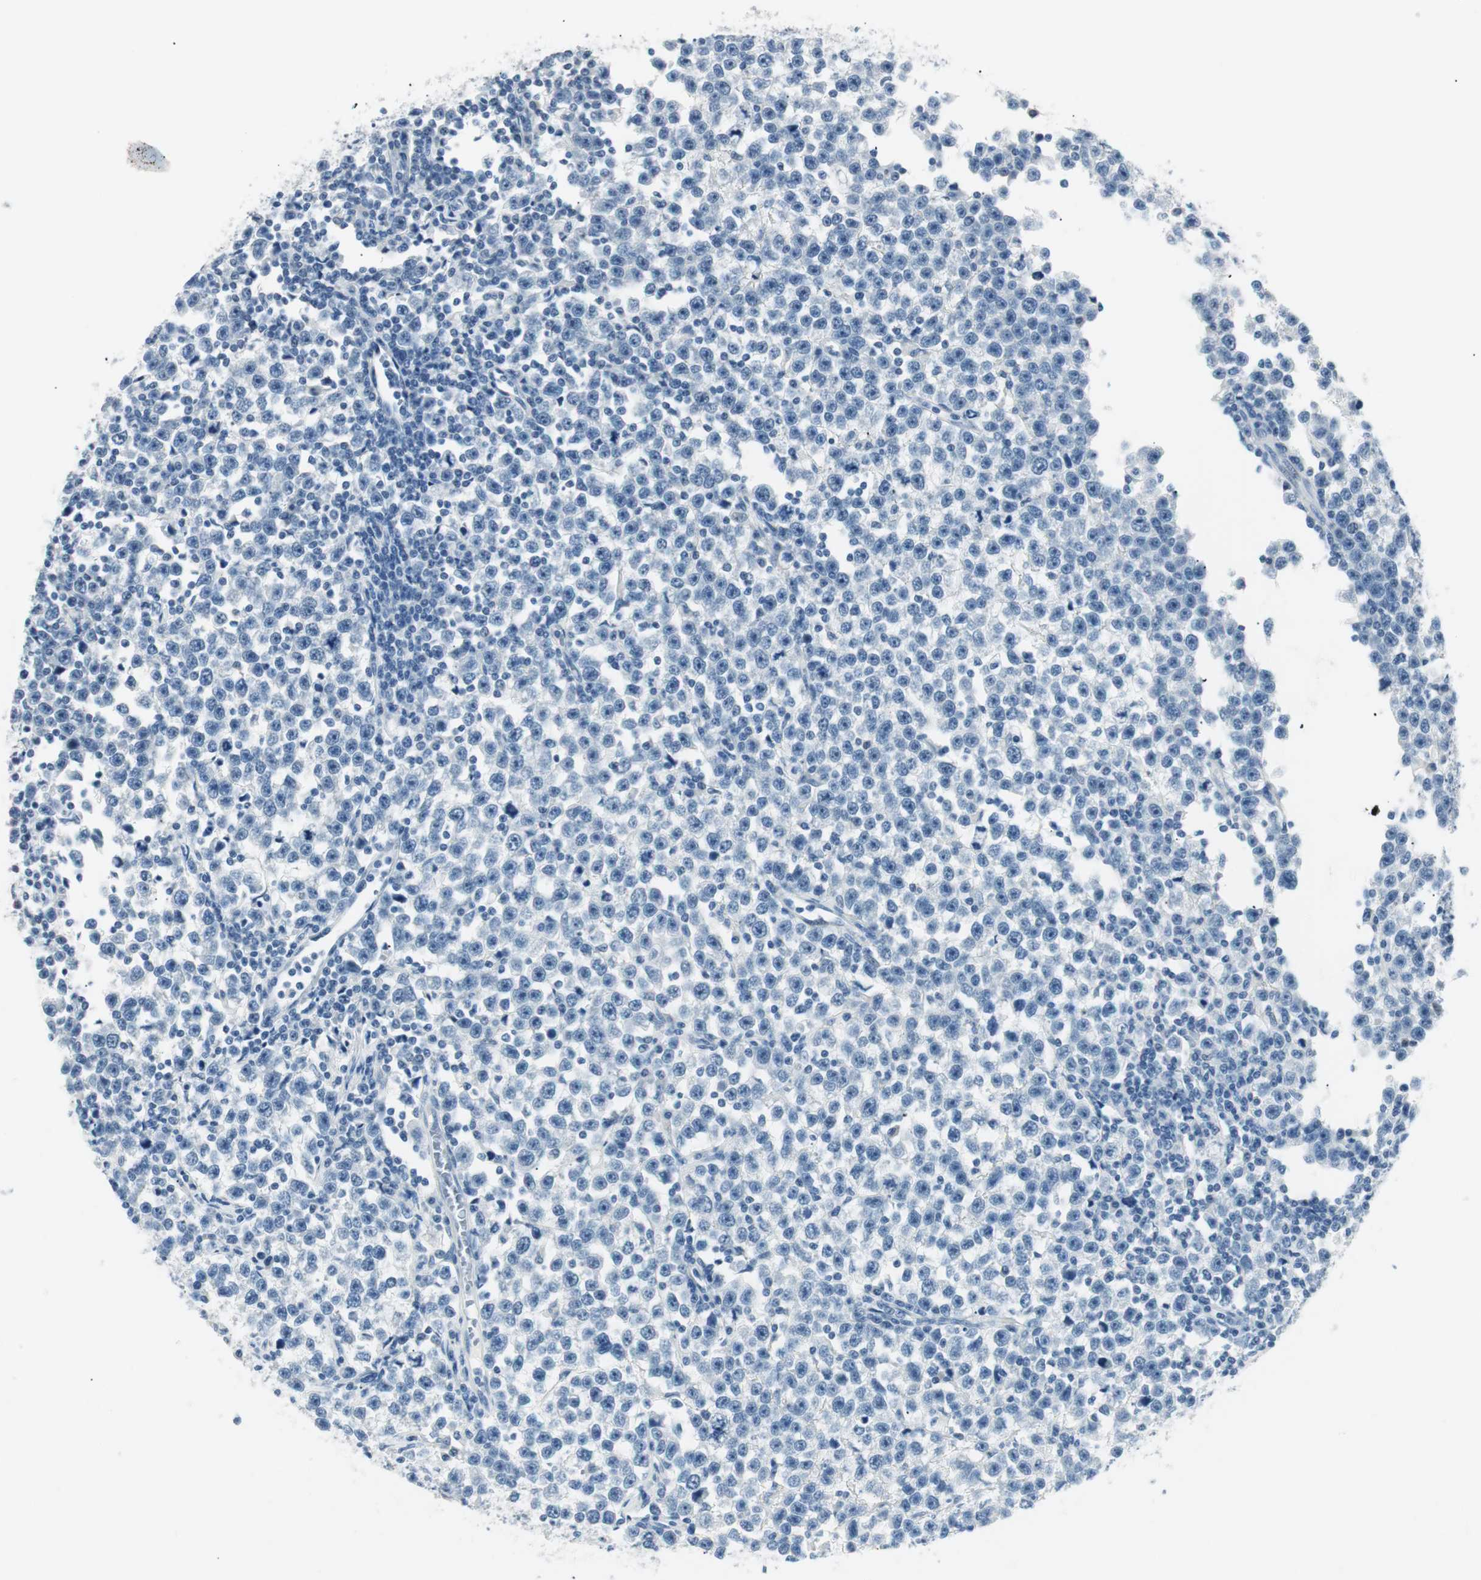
{"staining": {"intensity": "negative", "quantity": "none", "location": "none"}, "tissue": "testis cancer", "cell_type": "Tumor cells", "image_type": "cancer", "snomed": [{"axis": "morphology", "description": "Seminoma, NOS"}, {"axis": "topography", "description": "Testis"}], "caption": "IHC histopathology image of human testis cancer (seminoma) stained for a protein (brown), which shows no expression in tumor cells.", "gene": "HOXB13", "patient": {"sex": "male", "age": 43}}